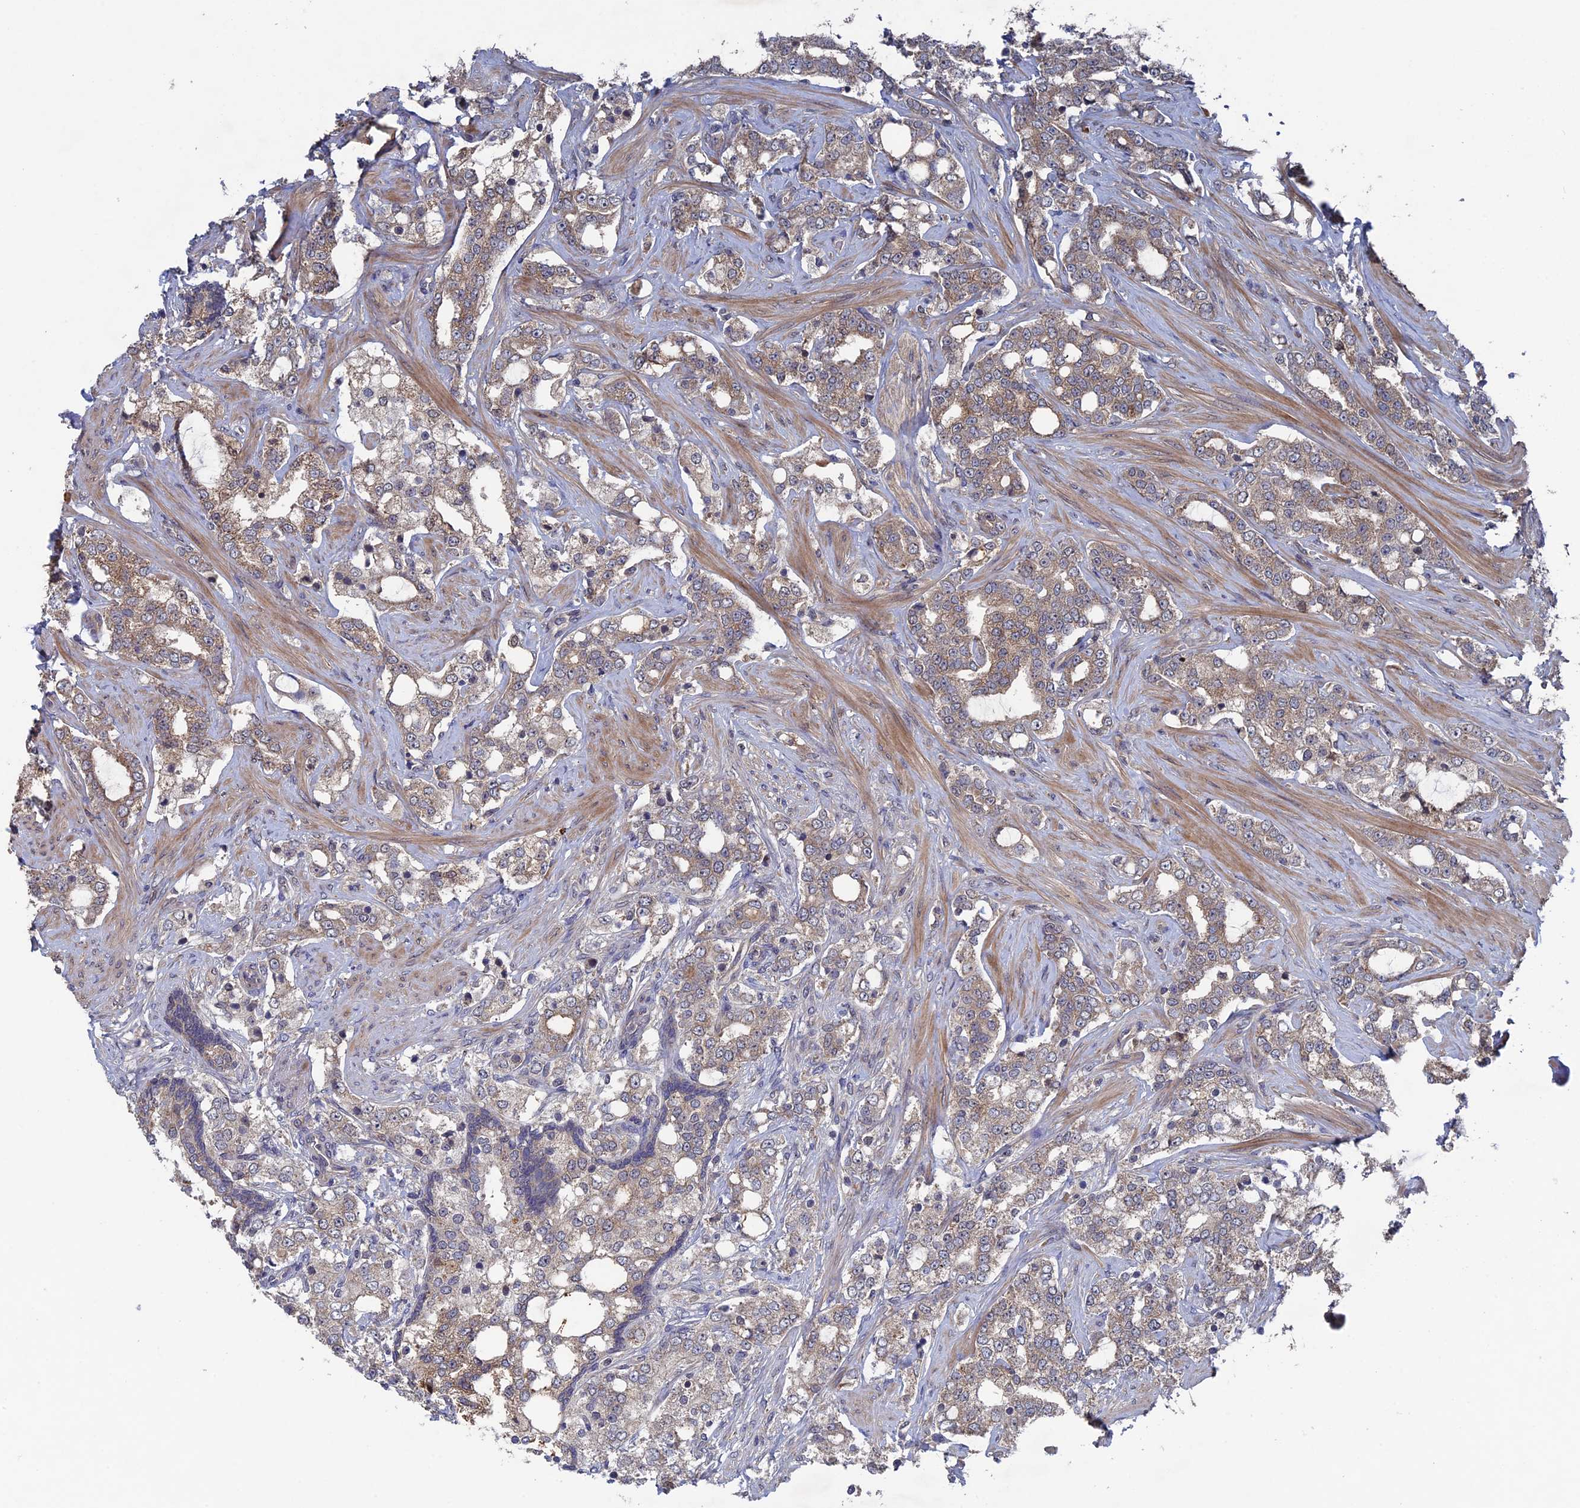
{"staining": {"intensity": "moderate", "quantity": "<25%", "location": "cytoplasmic/membranous"}, "tissue": "prostate cancer", "cell_type": "Tumor cells", "image_type": "cancer", "snomed": [{"axis": "morphology", "description": "Adenocarcinoma, High grade"}, {"axis": "topography", "description": "Prostate"}], "caption": "A histopathology image of human prostate cancer (adenocarcinoma (high-grade)) stained for a protein exhibits moderate cytoplasmic/membranous brown staining in tumor cells.", "gene": "RAB15", "patient": {"sex": "male", "age": 64}}